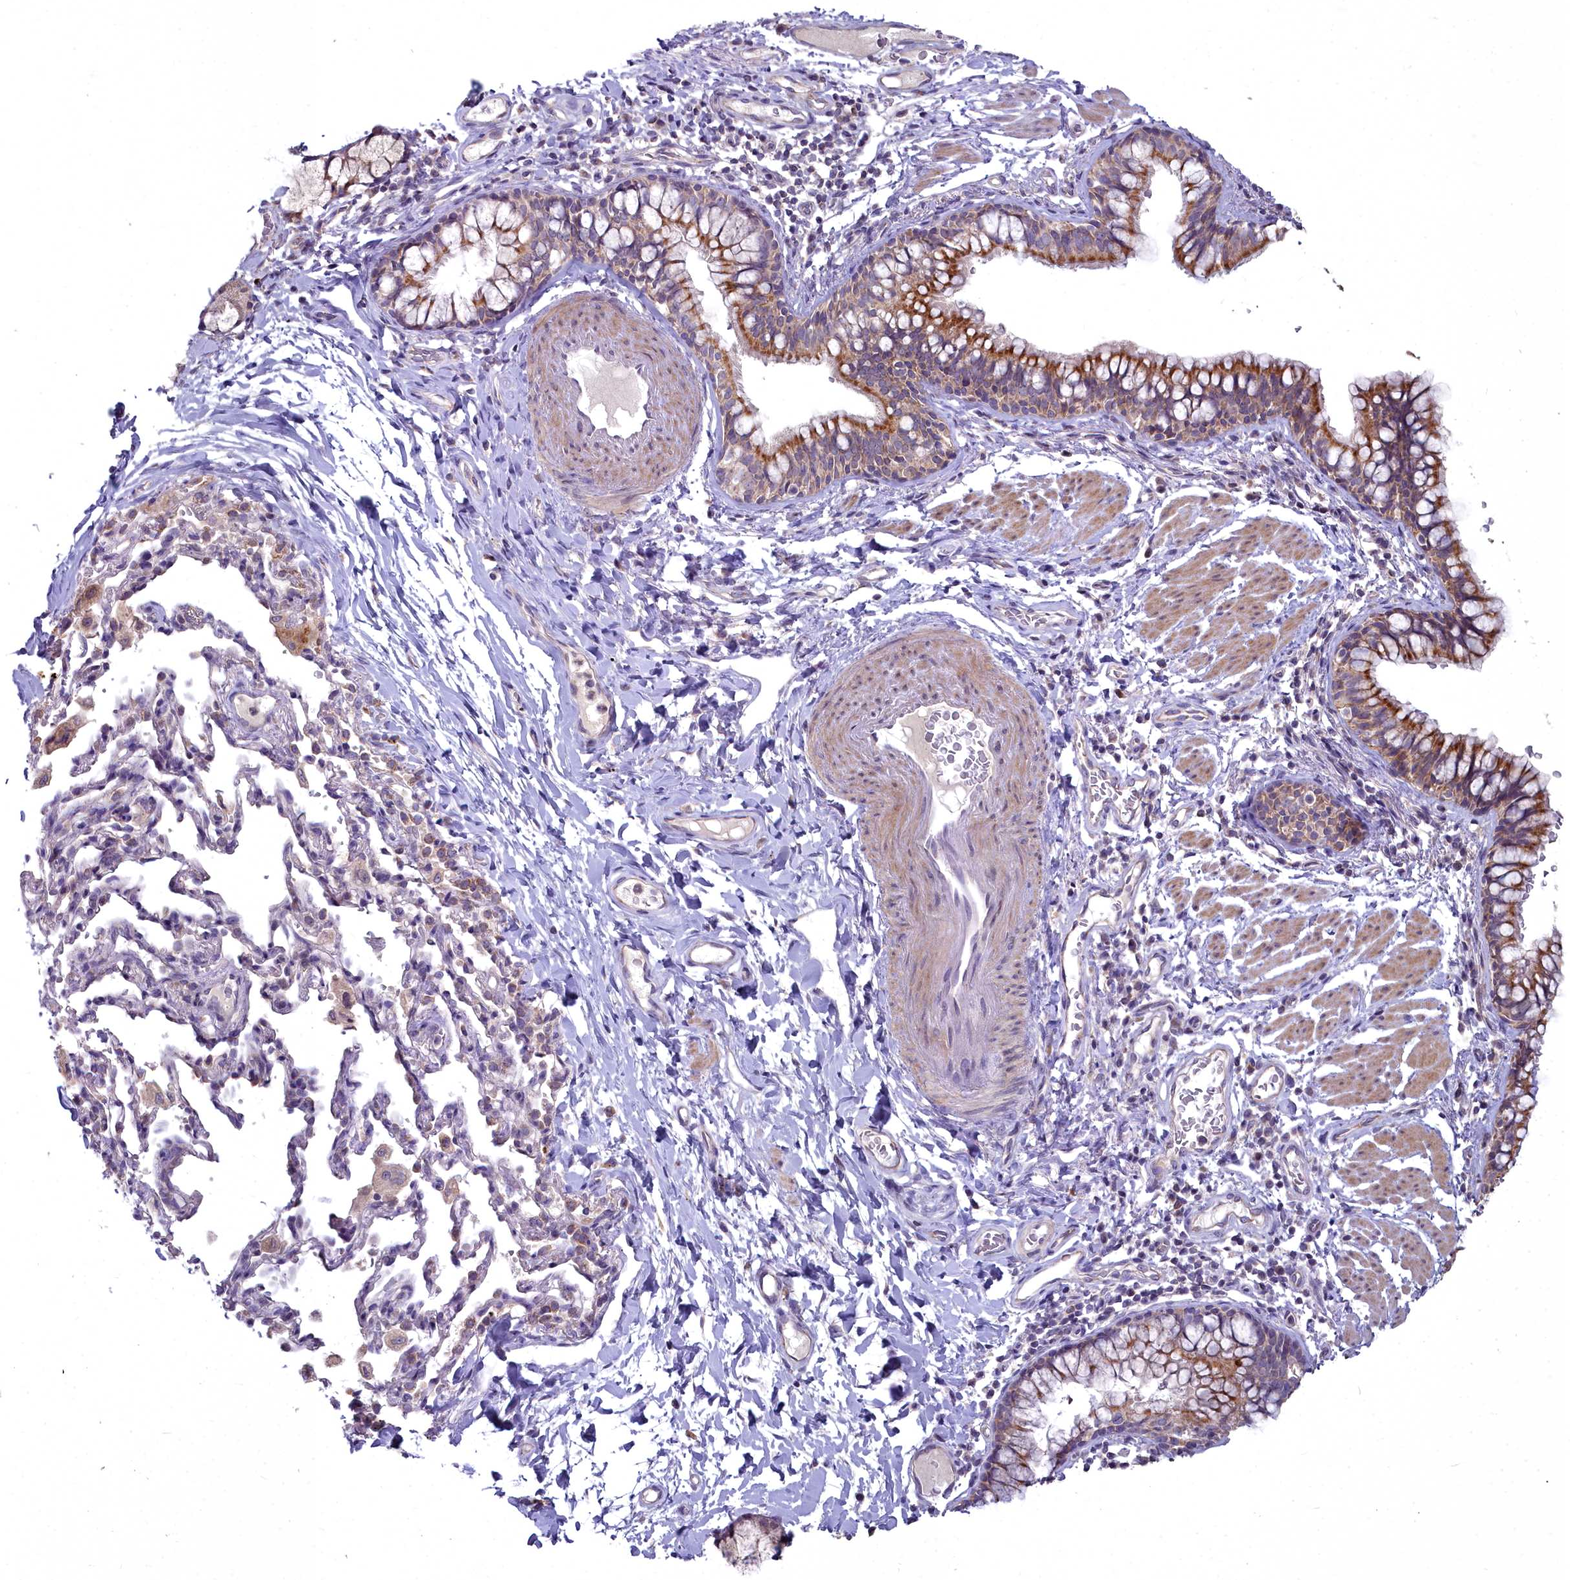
{"staining": {"intensity": "moderate", "quantity": ">75%", "location": "cytoplasmic/membranous"}, "tissue": "bronchus", "cell_type": "Respiratory epithelial cells", "image_type": "normal", "snomed": [{"axis": "morphology", "description": "Normal tissue, NOS"}, {"axis": "topography", "description": "Cartilage tissue"}, {"axis": "topography", "description": "Bronchus"}], "caption": "Respiratory epithelial cells exhibit medium levels of moderate cytoplasmic/membranous expression in approximately >75% of cells in normal bronchus. (IHC, brightfield microscopy, high magnification).", "gene": "MICU2", "patient": {"sex": "female", "age": 36}}